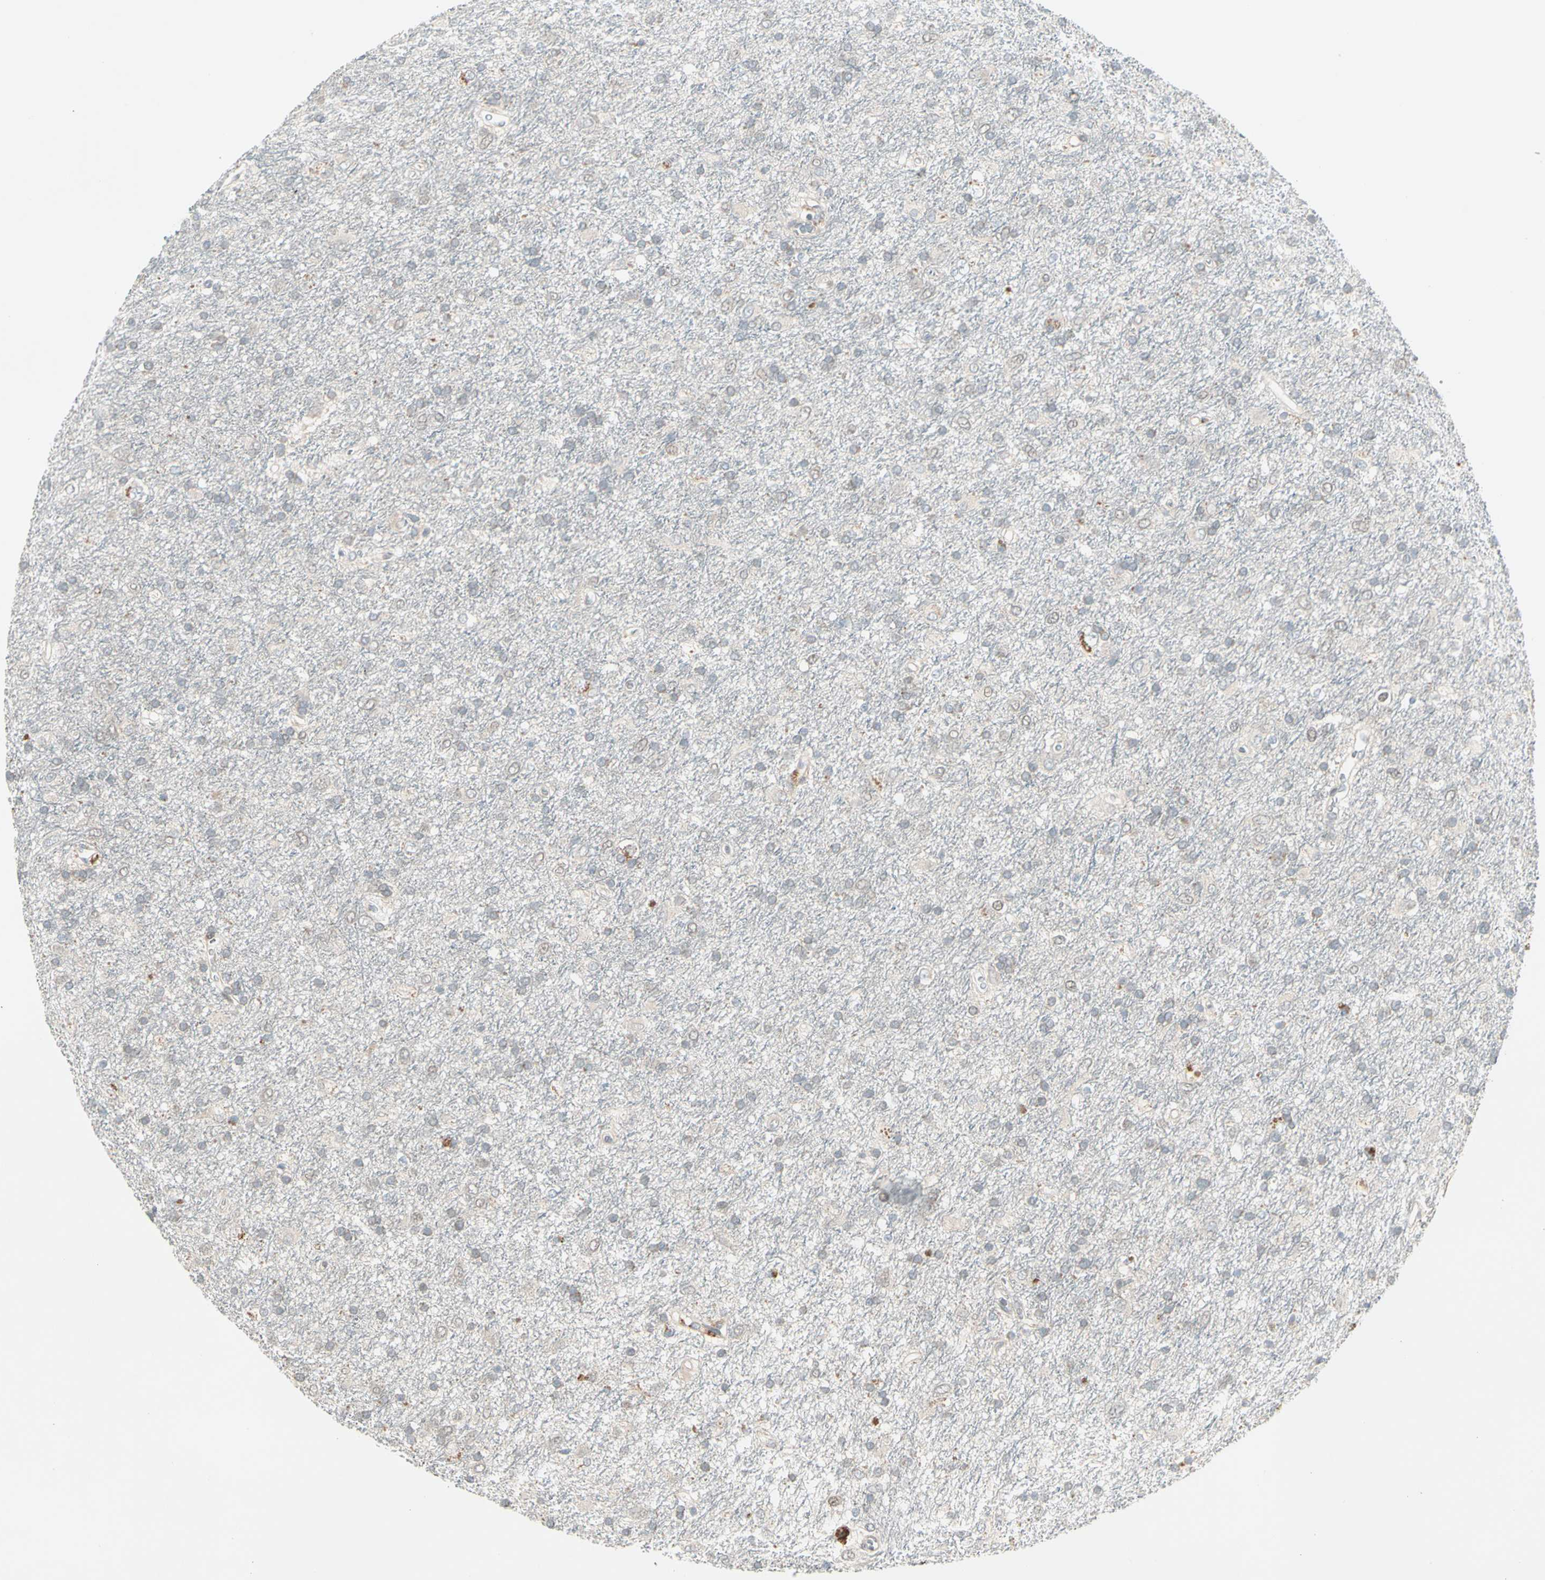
{"staining": {"intensity": "negative", "quantity": "none", "location": "none"}, "tissue": "glioma", "cell_type": "Tumor cells", "image_type": "cancer", "snomed": [{"axis": "morphology", "description": "Glioma, malignant, Low grade"}, {"axis": "topography", "description": "Brain"}], "caption": "This is an IHC histopathology image of human glioma. There is no staining in tumor cells.", "gene": "IL1R1", "patient": {"sex": "male", "age": 77}}